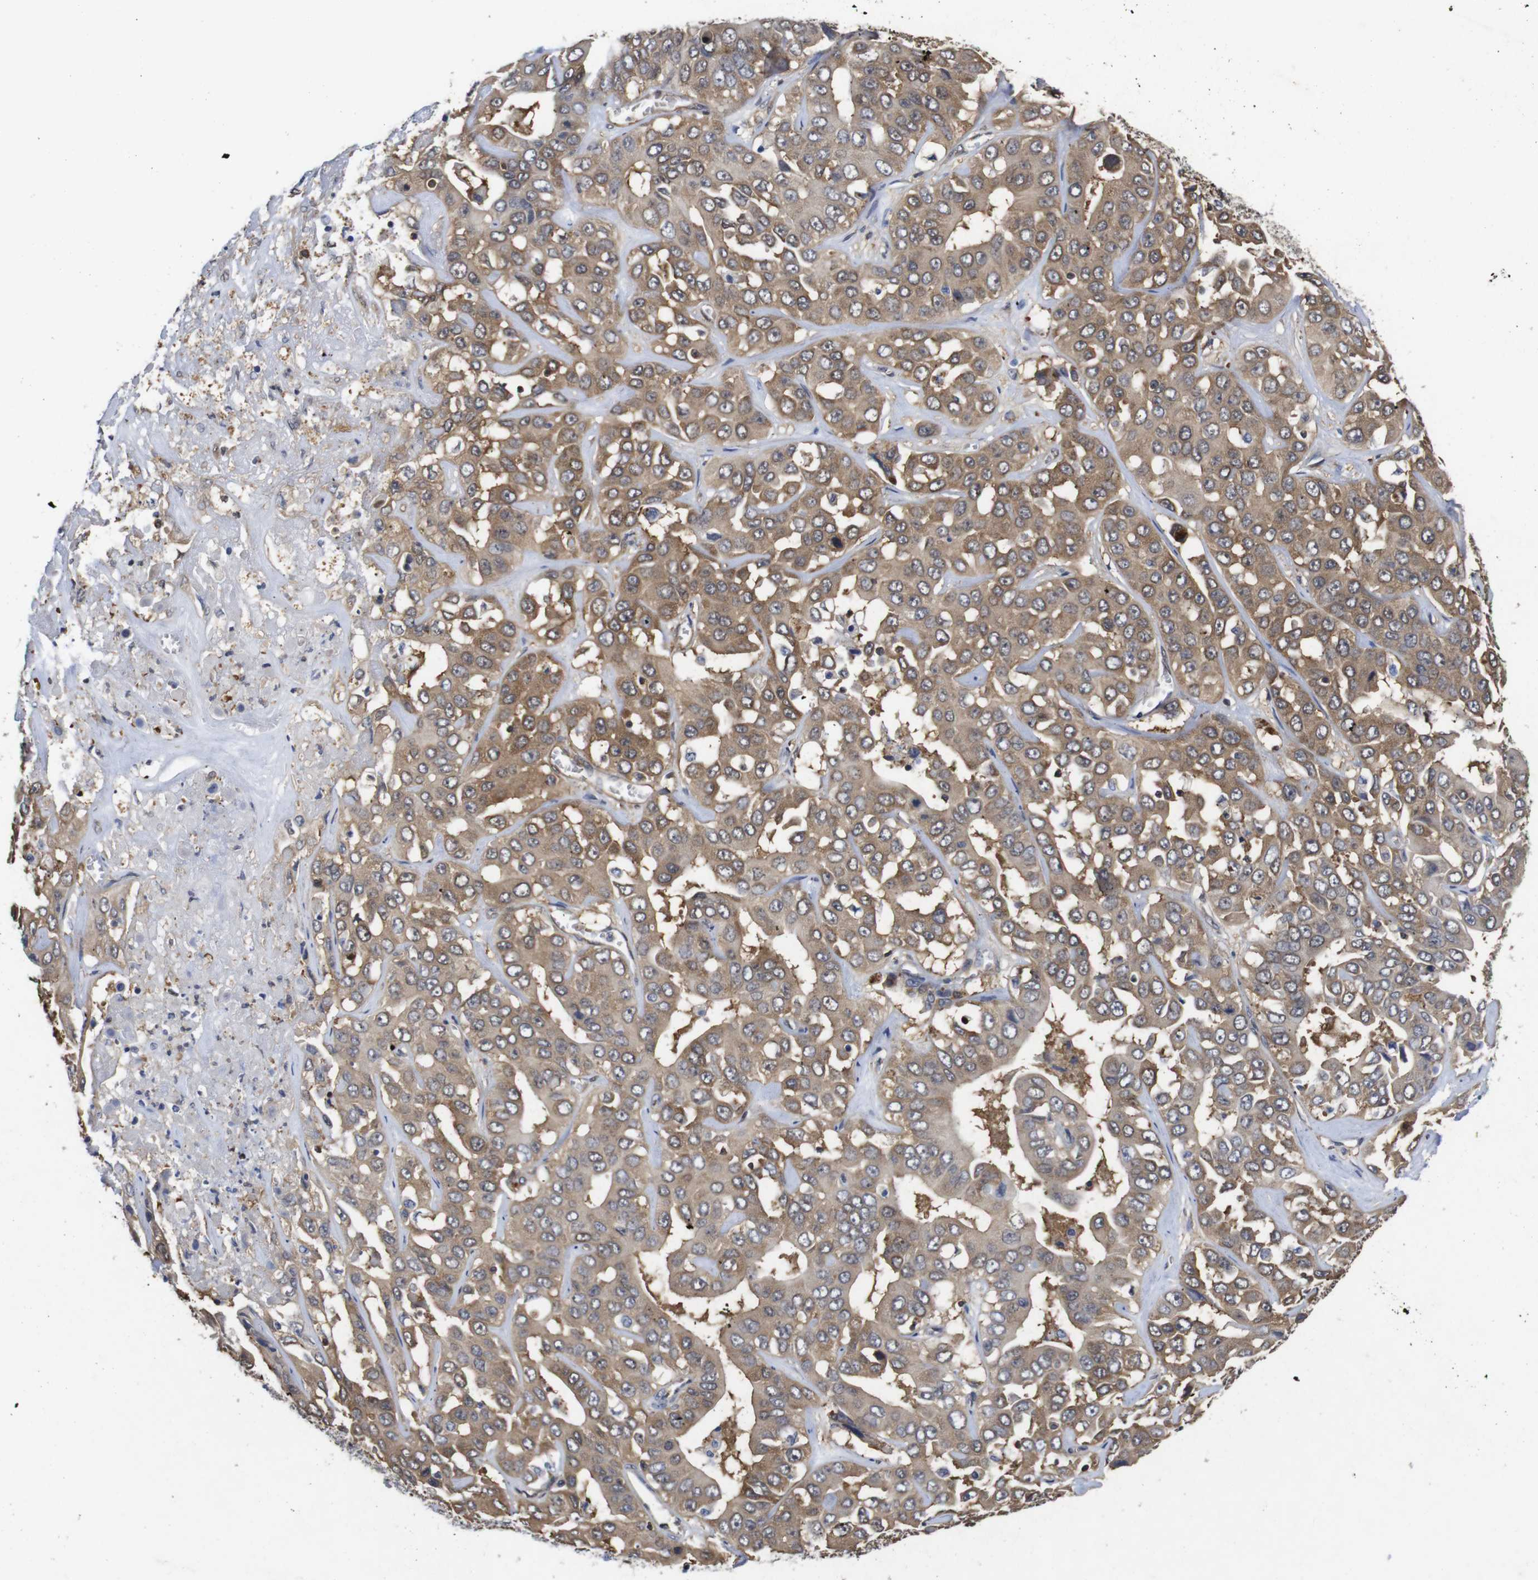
{"staining": {"intensity": "moderate", "quantity": ">75%", "location": "cytoplasmic/membranous"}, "tissue": "liver cancer", "cell_type": "Tumor cells", "image_type": "cancer", "snomed": [{"axis": "morphology", "description": "Cholangiocarcinoma"}, {"axis": "topography", "description": "Liver"}], "caption": "Protein staining of liver cholangiocarcinoma tissue demonstrates moderate cytoplasmic/membranous staining in about >75% of tumor cells.", "gene": "SUMO3", "patient": {"sex": "female", "age": 52}}